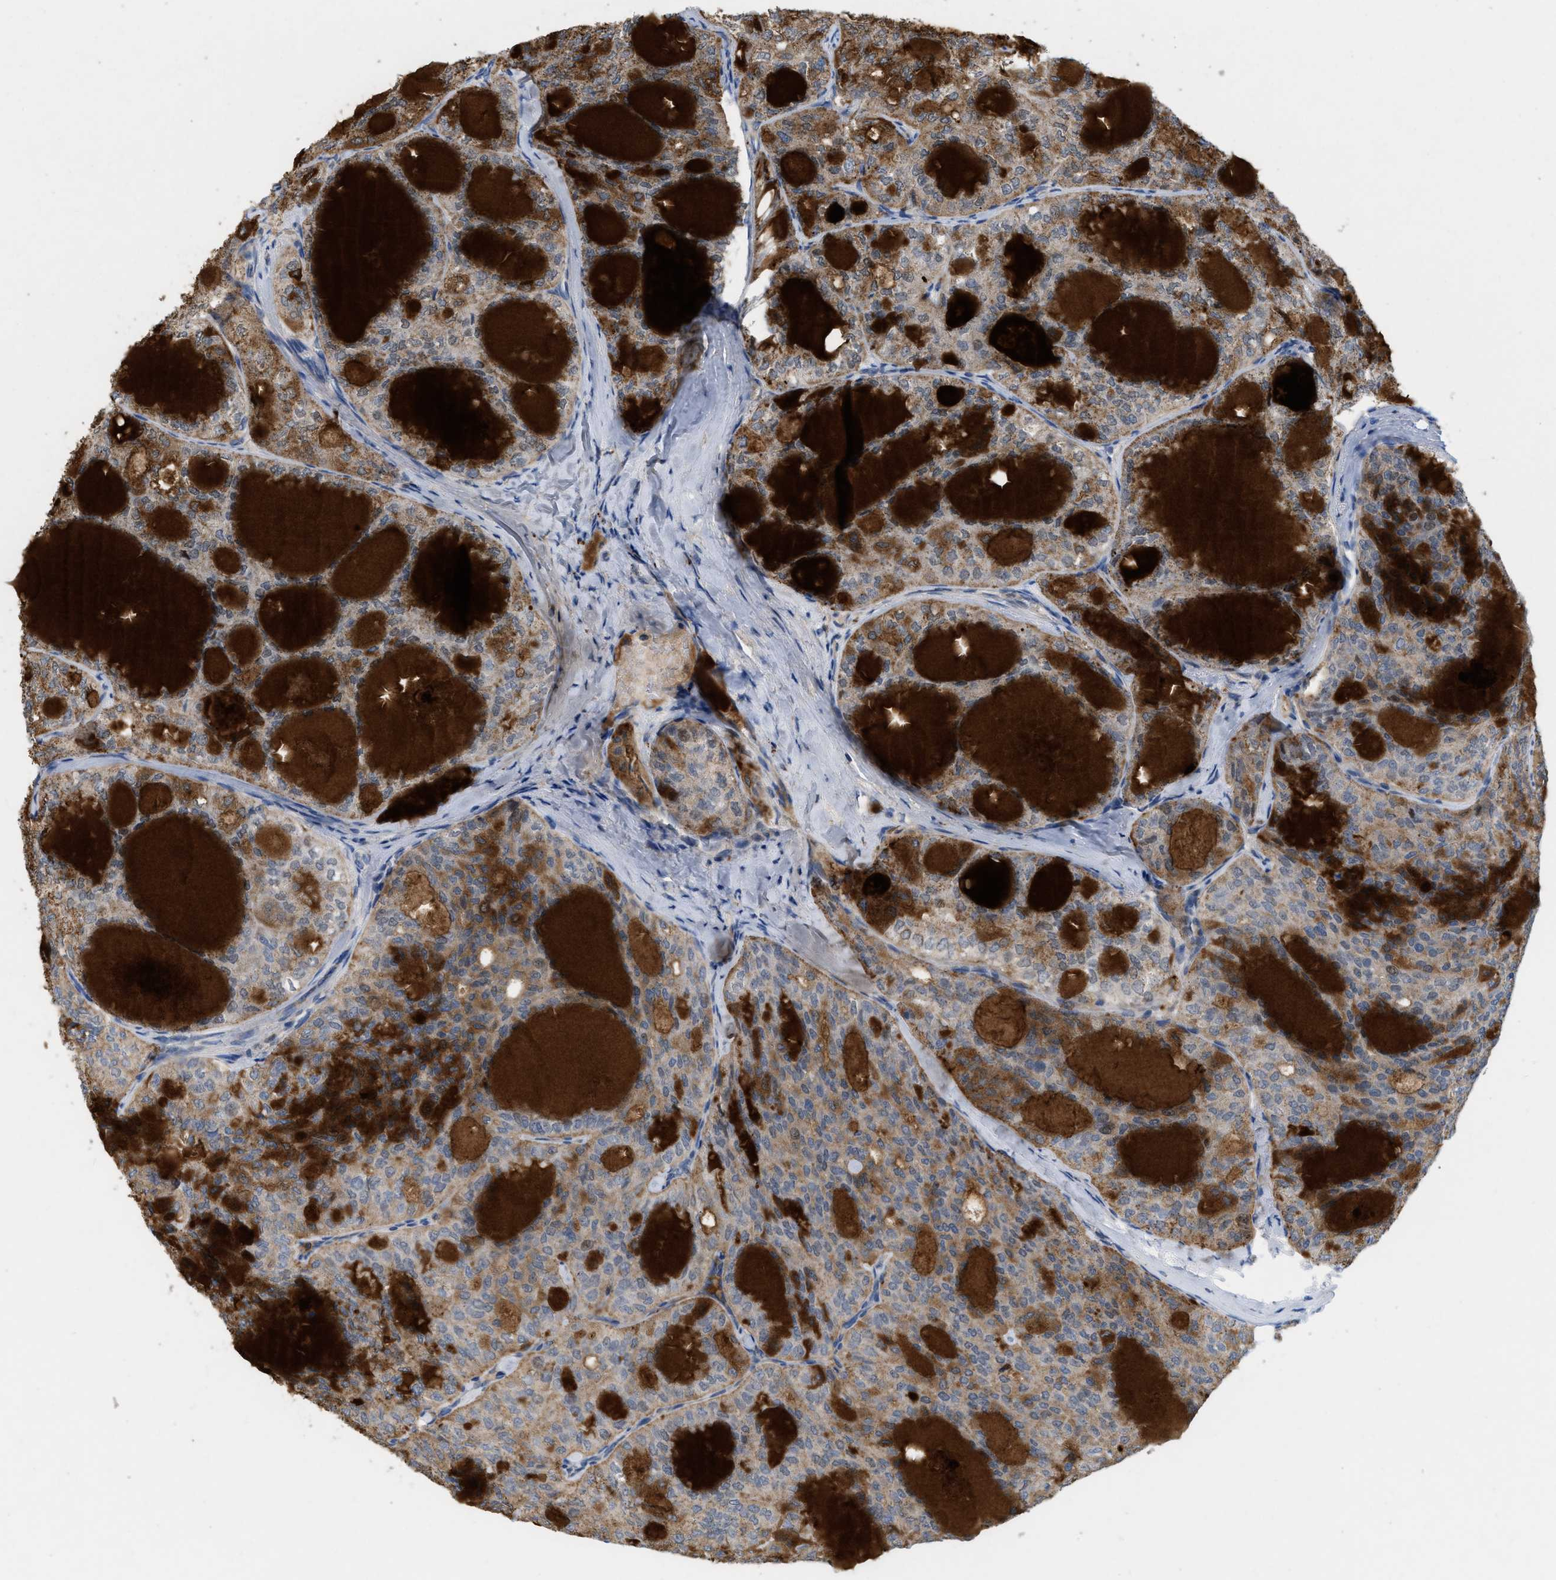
{"staining": {"intensity": "moderate", "quantity": ">75%", "location": "cytoplasmic/membranous"}, "tissue": "thyroid cancer", "cell_type": "Tumor cells", "image_type": "cancer", "snomed": [{"axis": "morphology", "description": "Follicular adenoma carcinoma, NOS"}, {"axis": "topography", "description": "Thyroid gland"}], "caption": "A micrograph of follicular adenoma carcinoma (thyroid) stained for a protein demonstrates moderate cytoplasmic/membranous brown staining in tumor cells. (IHC, brightfield microscopy, high magnification).", "gene": "PLPPR5", "patient": {"sex": "male", "age": 75}}